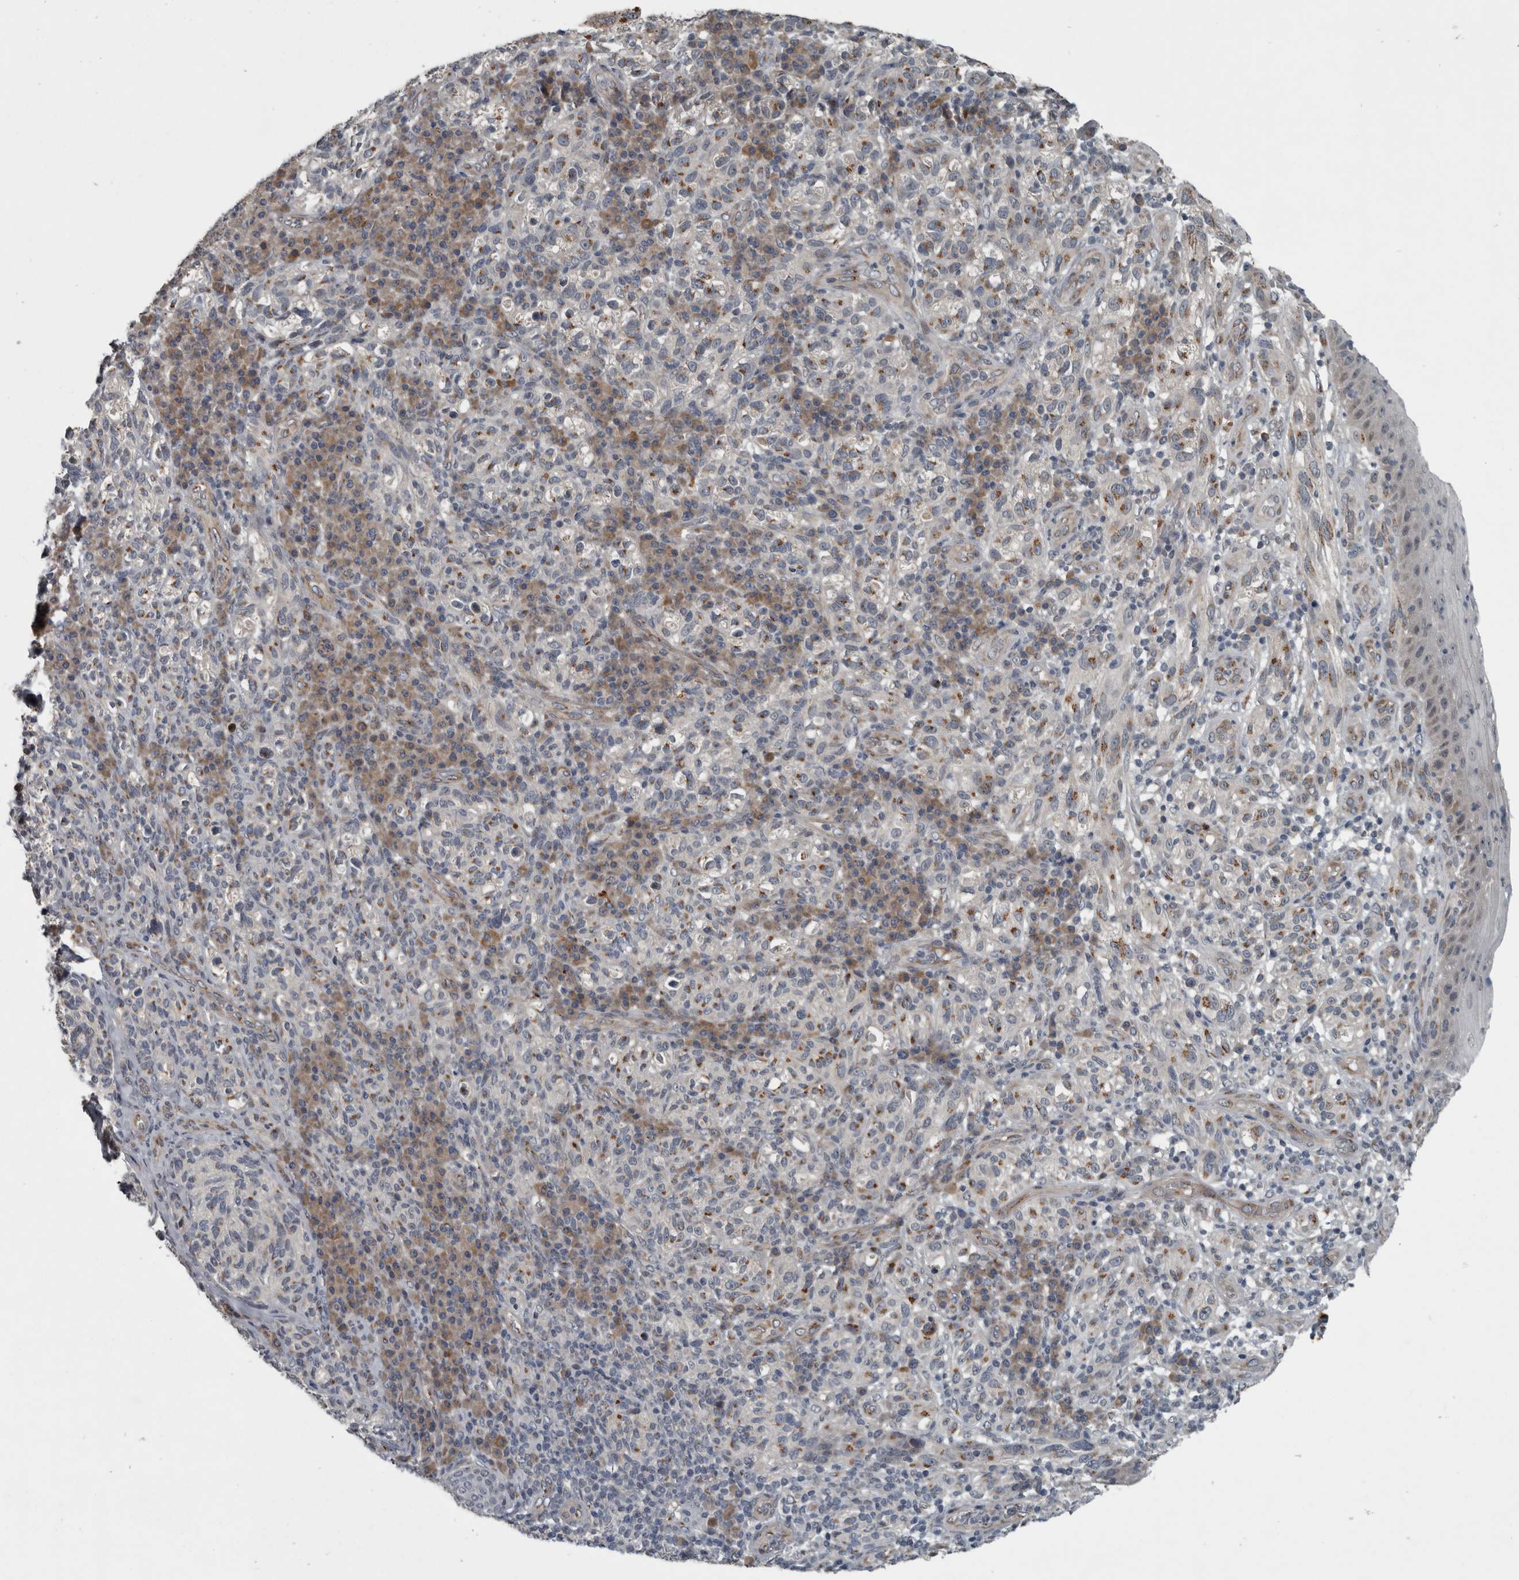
{"staining": {"intensity": "moderate", "quantity": "<25%", "location": "cytoplasmic/membranous"}, "tissue": "melanoma", "cell_type": "Tumor cells", "image_type": "cancer", "snomed": [{"axis": "morphology", "description": "Malignant melanoma, NOS"}, {"axis": "topography", "description": "Skin"}], "caption": "The histopathology image demonstrates staining of malignant melanoma, revealing moderate cytoplasmic/membranous protein staining (brown color) within tumor cells.", "gene": "ZNF345", "patient": {"sex": "female", "age": 73}}